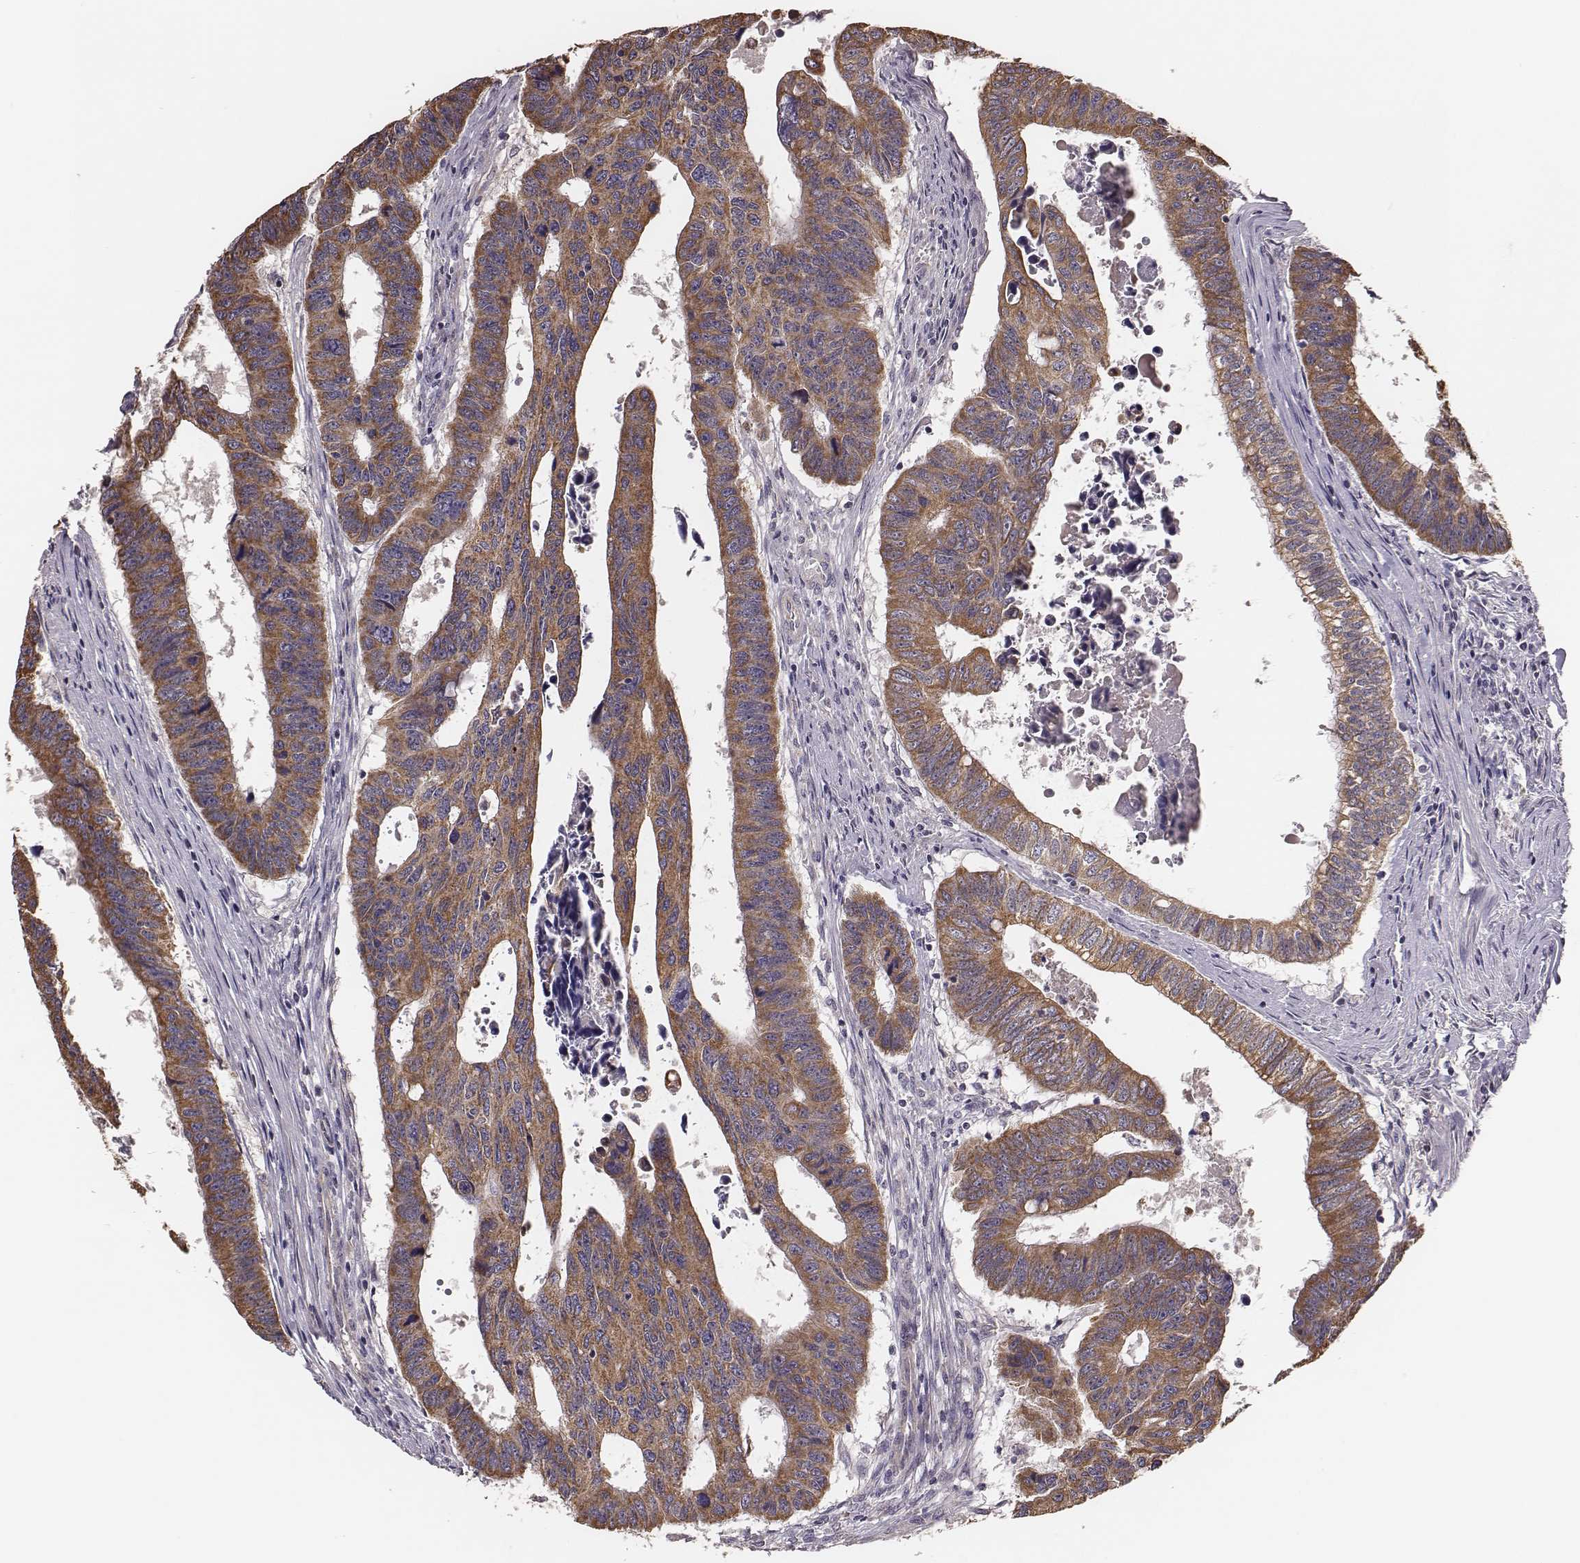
{"staining": {"intensity": "moderate", "quantity": ">75%", "location": "cytoplasmic/membranous"}, "tissue": "colorectal cancer", "cell_type": "Tumor cells", "image_type": "cancer", "snomed": [{"axis": "morphology", "description": "Adenocarcinoma, NOS"}, {"axis": "topography", "description": "Rectum"}], "caption": "Colorectal cancer (adenocarcinoma) tissue shows moderate cytoplasmic/membranous staining in approximately >75% of tumor cells, visualized by immunohistochemistry.", "gene": "HAVCR1", "patient": {"sex": "female", "age": 85}}